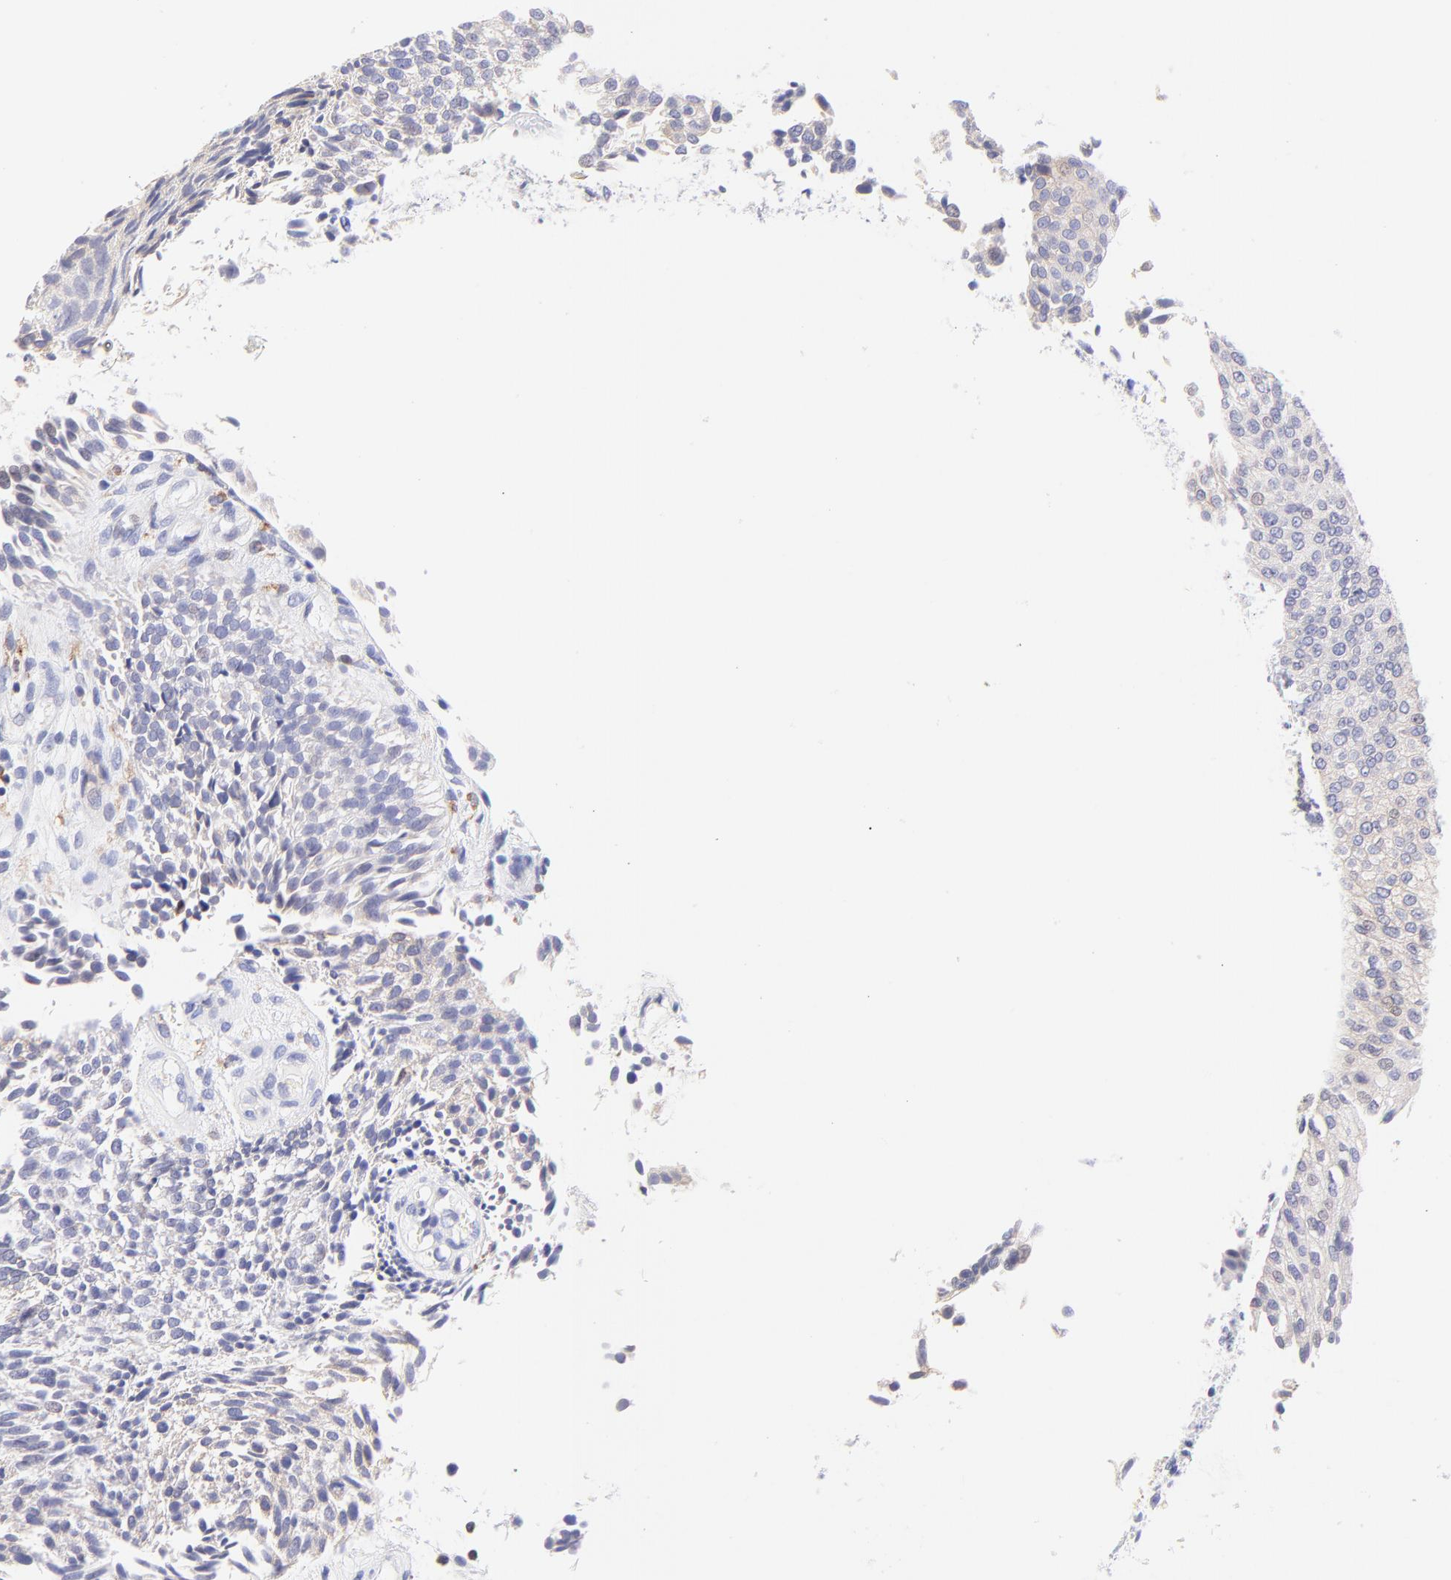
{"staining": {"intensity": "weak", "quantity": "<25%", "location": "cytoplasmic/membranous"}, "tissue": "urothelial cancer", "cell_type": "Tumor cells", "image_type": "cancer", "snomed": [{"axis": "morphology", "description": "Urothelial carcinoma, Low grade"}, {"axis": "topography", "description": "Urinary bladder"}], "caption": "Tumor cells show no significant expression in urothelial cancer.", "gene": "IRAG2", "patient": {"sex": "male", "age": 84}}